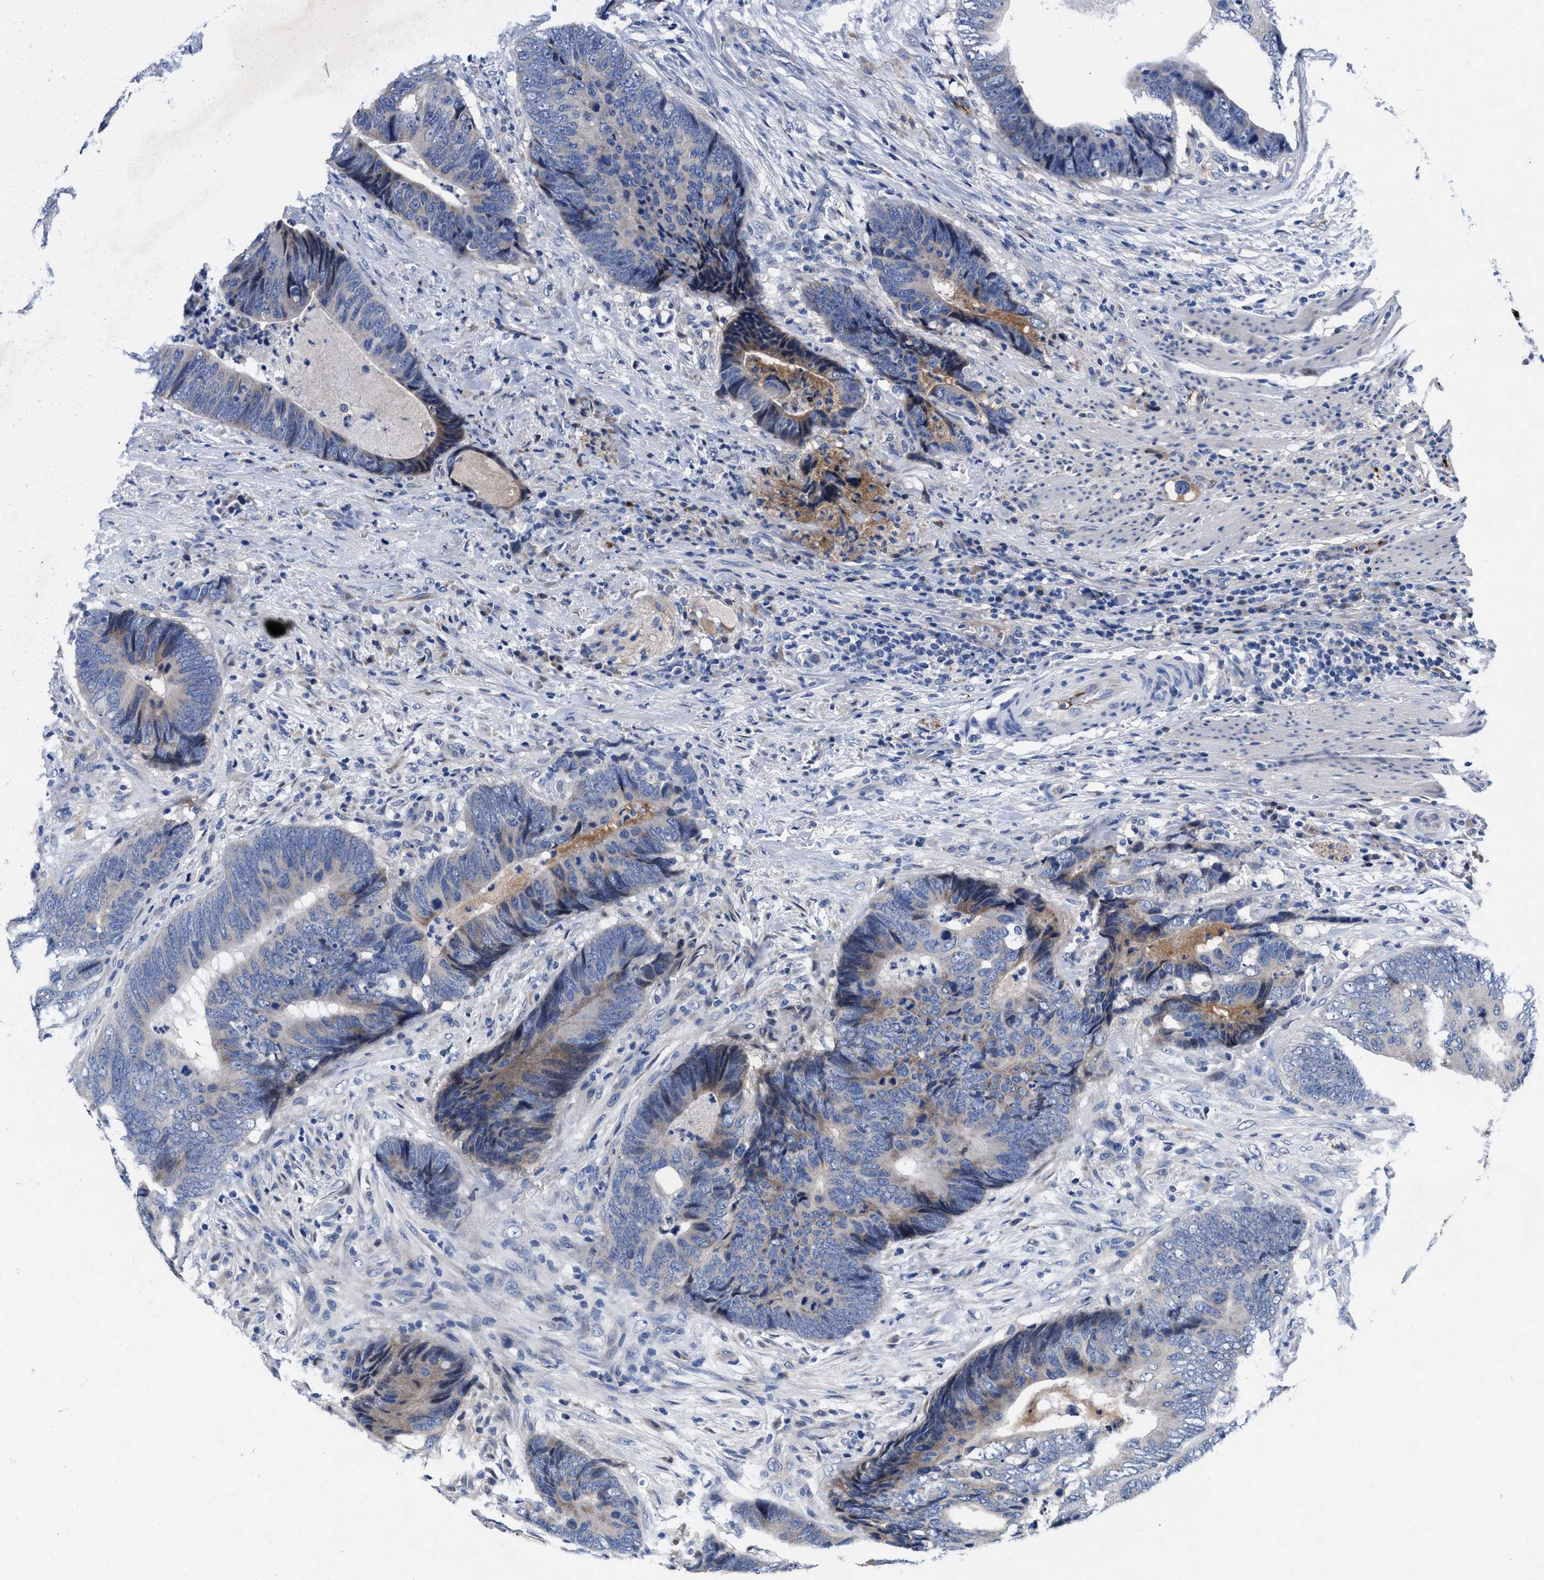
{"staining": {"intensity": "weak", "quantity": "25%-75%", "location": "cytoplasmic/membranous"}, "tissue": "colorectal cancer", "cell_type": "Tumor cells", "image_type": "cancer", "snomed": [{"axis": "morphology", "description": "Adenocarcinoma, NOS"}, {"axis": "topography", "description": "Colon"}], "caption": "Protein positivity by immunohistochemistry (IHC) displays weak cytoplasmic/membranous expression in about 25%-75% of tumor cells in colorectal adenocarcinoma. Using DAB (brown) and hematoxylin (blue) stains, captured at high magnification using brightfield microscopy.", "gene": "DHRS13", "patient": {"sex": "male", "age": 56}}